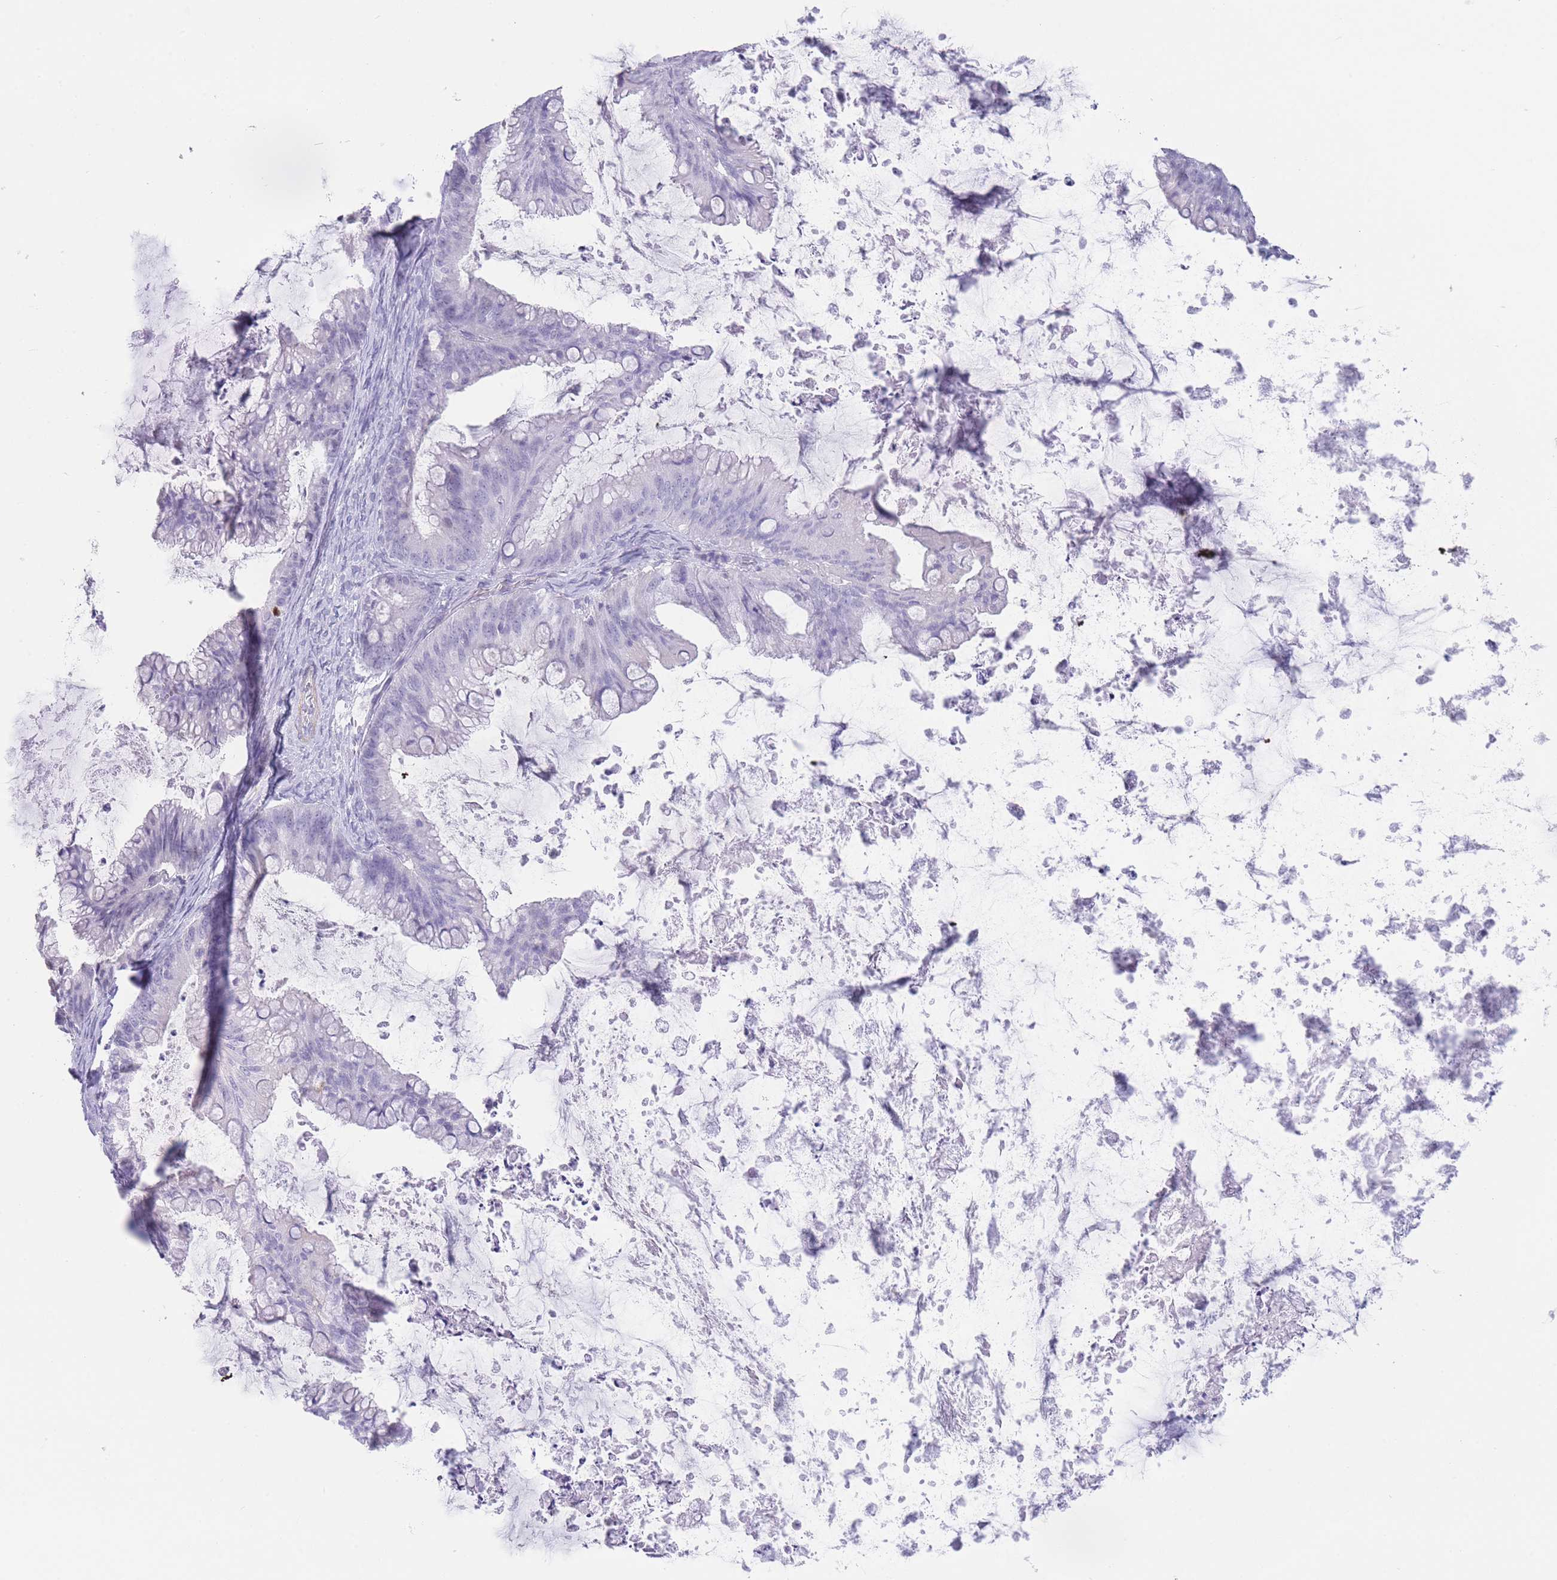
{"staining": {"intensity": "negative", "quantity": "none", "location": "none"}, "tissue": "ovarian cancer", "cell_type": "Tumor cells", "image_type": "cancer", "snomed": [{"axis": "morphology", "description": "Cystadenocarcinoma, mucinous, NOS"}, {"axis": "topography", "description": "Ovary"}], "caption": "High power microscopy micrograph of an IHC histopathology image of ovarian mucinous cystadenocarcinoma, revealing no significant expression in tumor cells.", "gene": "ASAP3", "patient": {"sex": "female", "age": 35}}